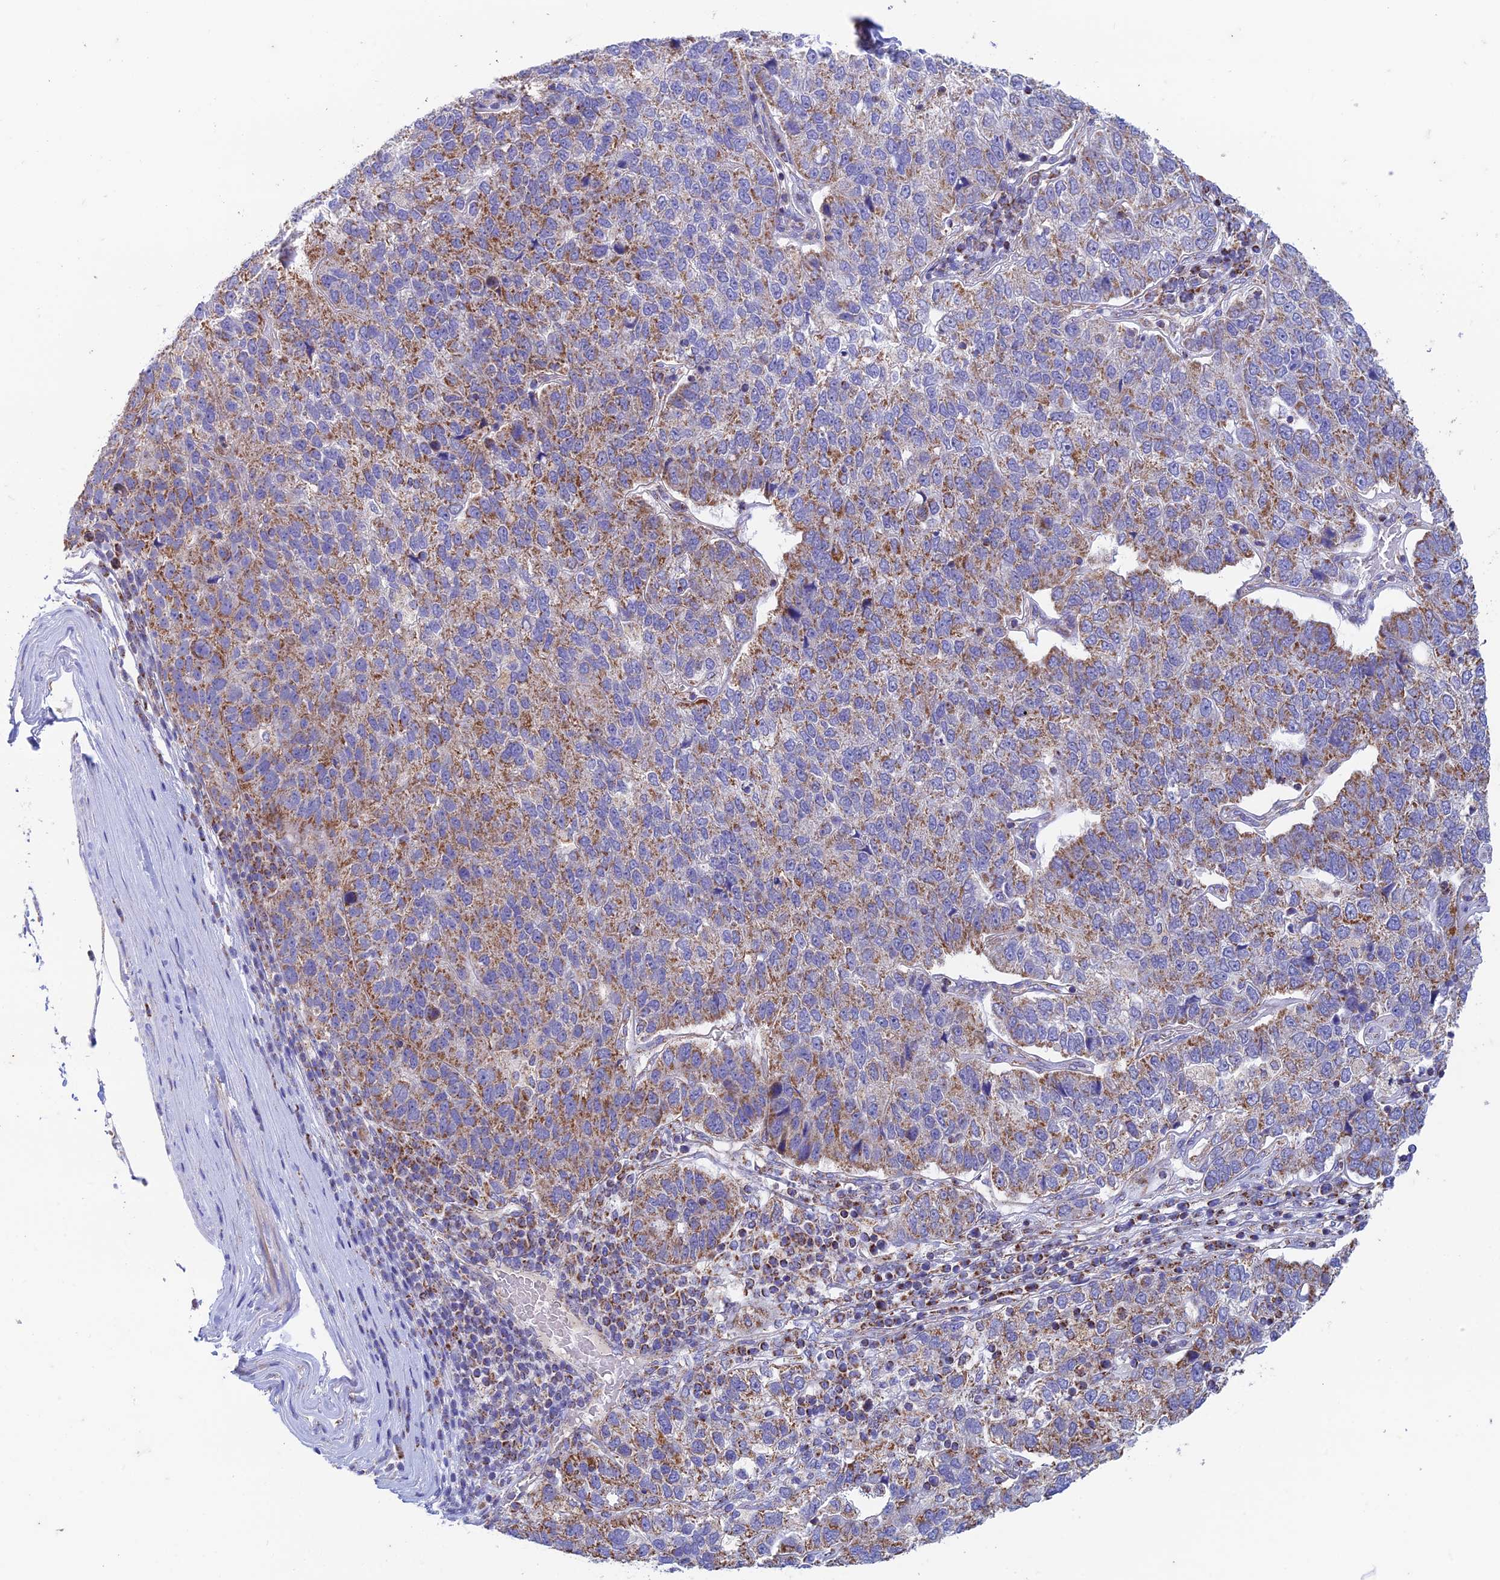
{"staining": {"intensity": "moderate", "quantity": ">75%", "location": "cytoplasmic/membranous"}, "tissue": "pancreatic cancer", "cell_type": "Tumor cells", "image_type": "cancer", "snomed": [{"axis": "morphology", "description": "Adenocarcinoma, NOS"}, {"axis": "topography", "description": "Pancreas"}], "caption": "IHC image of human pancreatic cancer (adenocarcinoma) stained for a protein (brown), which exhibits medium levels of moderate cytoplasmic/membranous staining in approximately >75% of tumor cells.", "gene": "ZNF181", "patient": {"sex": "female", "age": 61}}